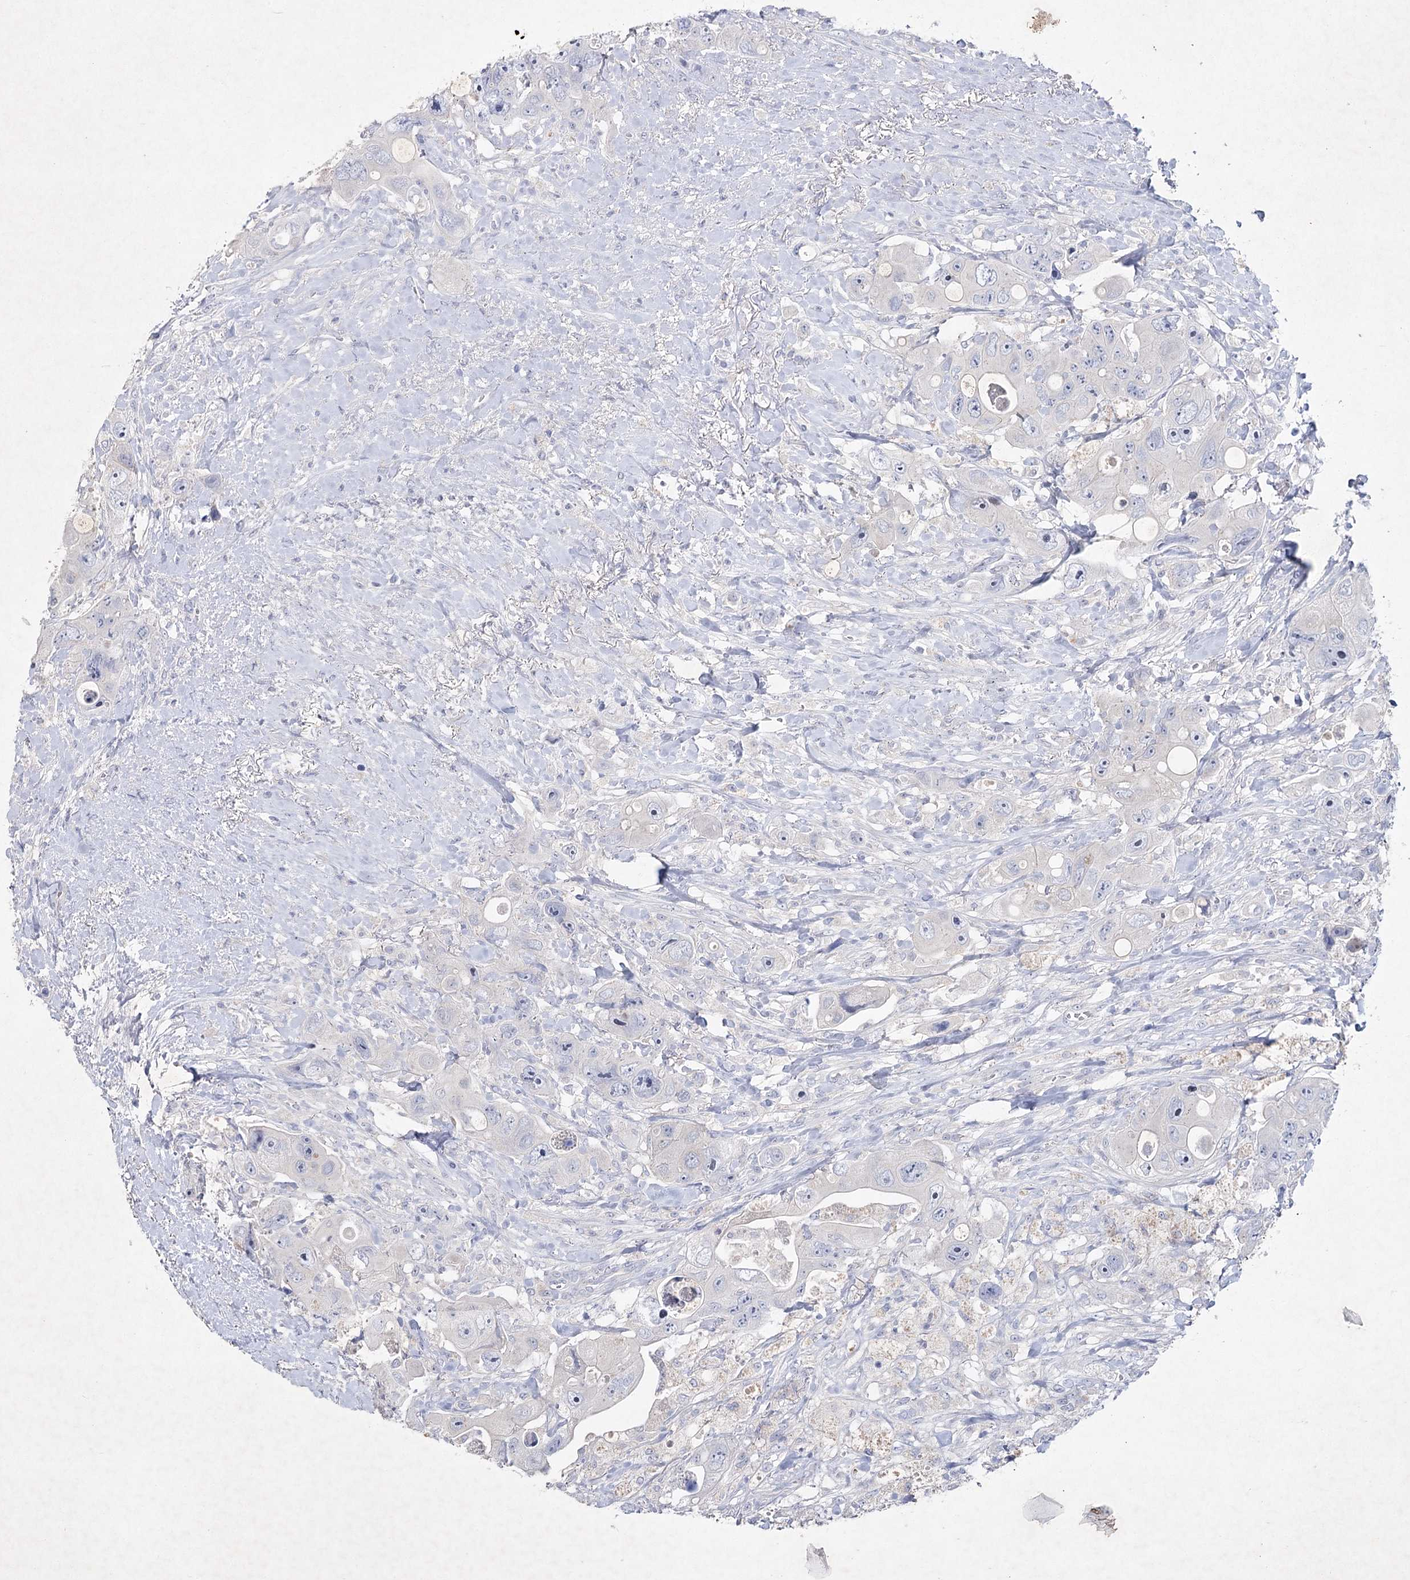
{"staining": {"intensity": "negative", "quantity": "none", "location": "none"}, "tissue": "colorectal cancer", "cell_type": "Tumor cells", "image_type": "cancer", "snomed": [{"axis": "morphology", "description": "Adenocarcinoma, NOS"}, {"axis": "topography", "description": "Colon"}], "caption": "Colorectal adenocarcinoma stained for a protein using IHC demonstrates no positivity tumor cells.", "gene": "MAP3K13", "patient": {"sex": "female", "age": 46}}